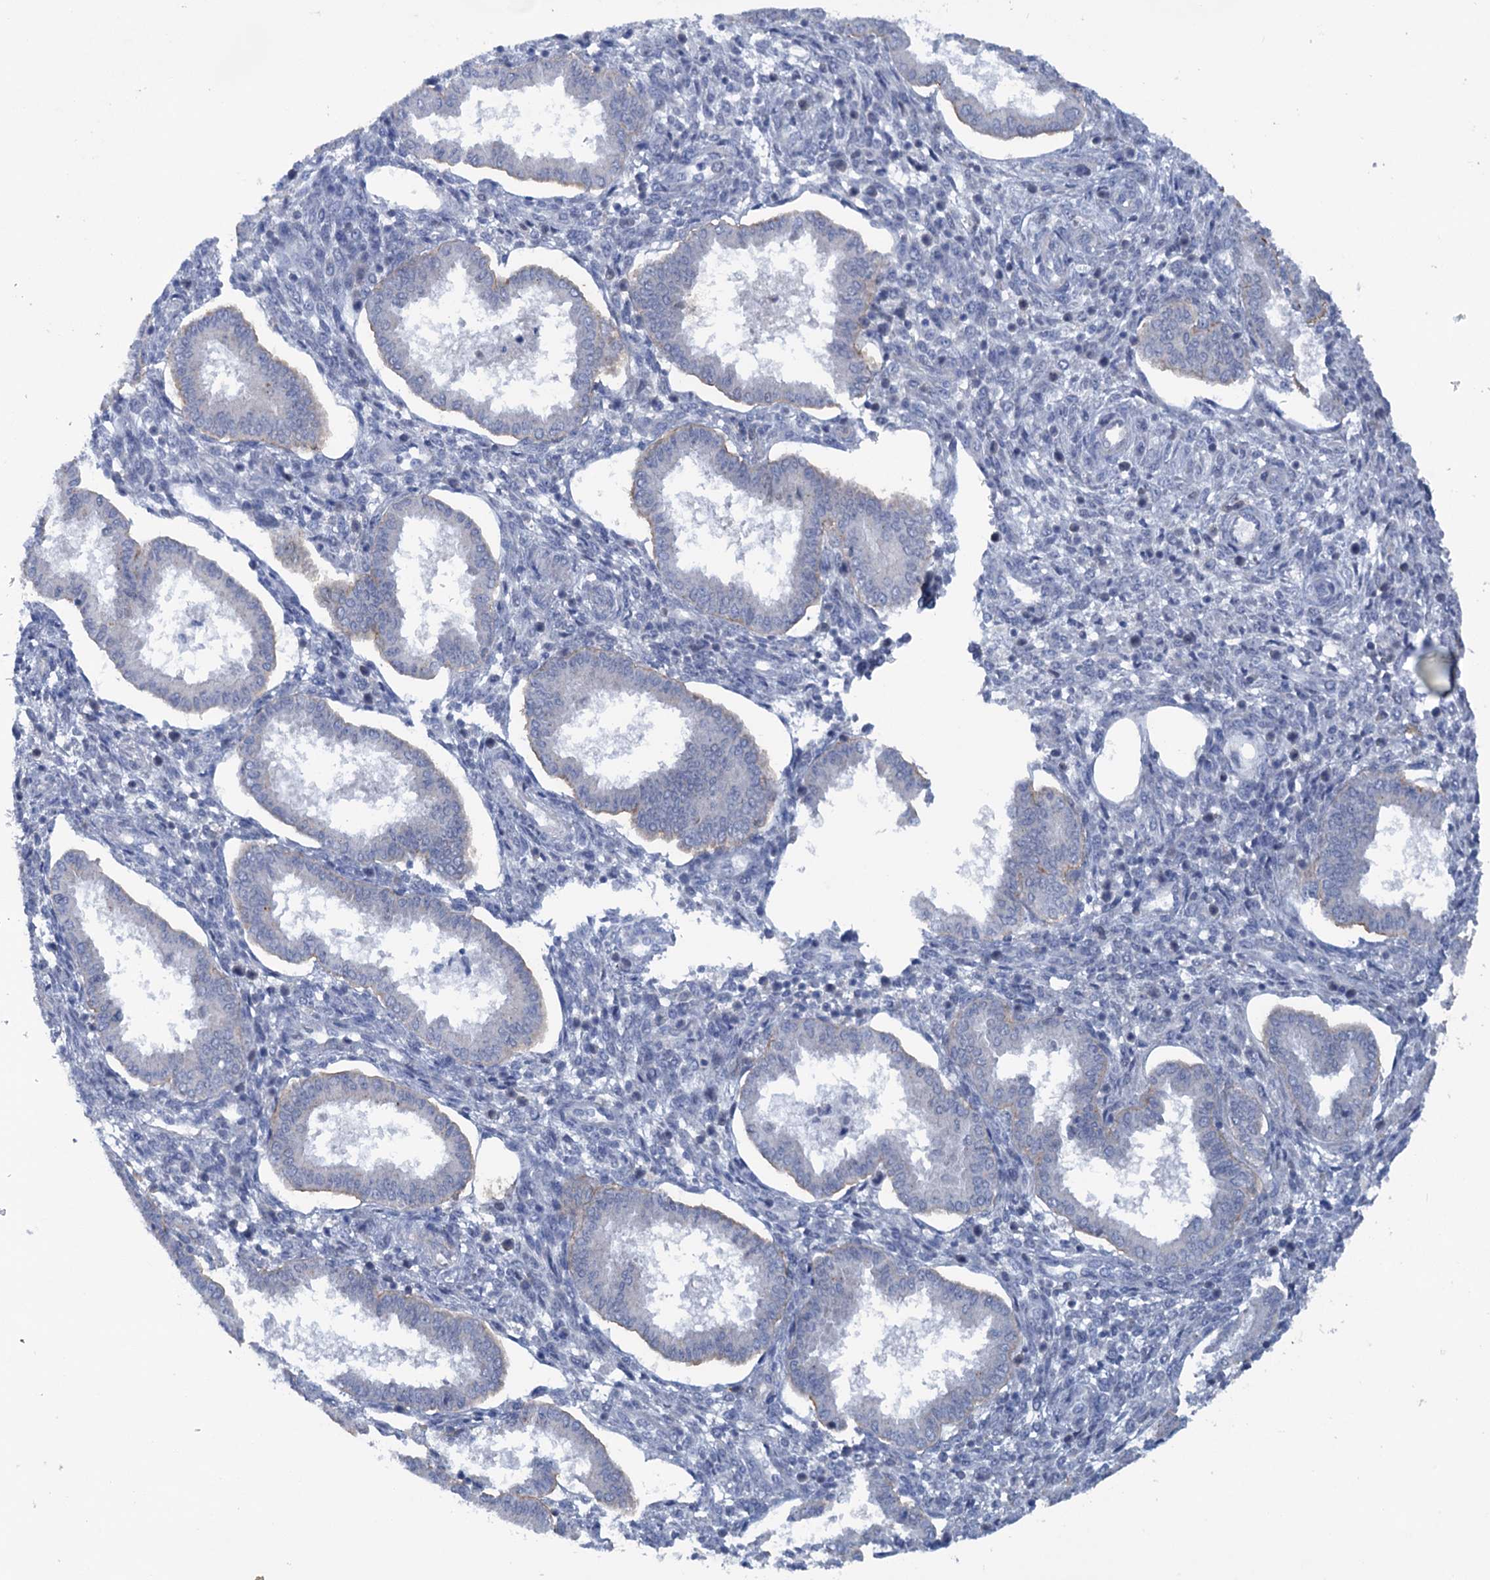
{"staining": {"intensity": "negative", "quantity": "none", "location": "none"}, "tissue": "endometrium", "cell_type": "Cells in endometrial stroma", "image_type": "normal", "snomed": [{"axis": "morphology", "description": "Normal tissue, NOS"}, {"axis": "topography", "description": "Endometrium"}], "caption": "IHC of normal endometrium reveals no expression in cells in endometrial stroma. Nuclei are stained in blue.", "gene": "FAM111B", "patient": {"sex": "female", "age": 24}}